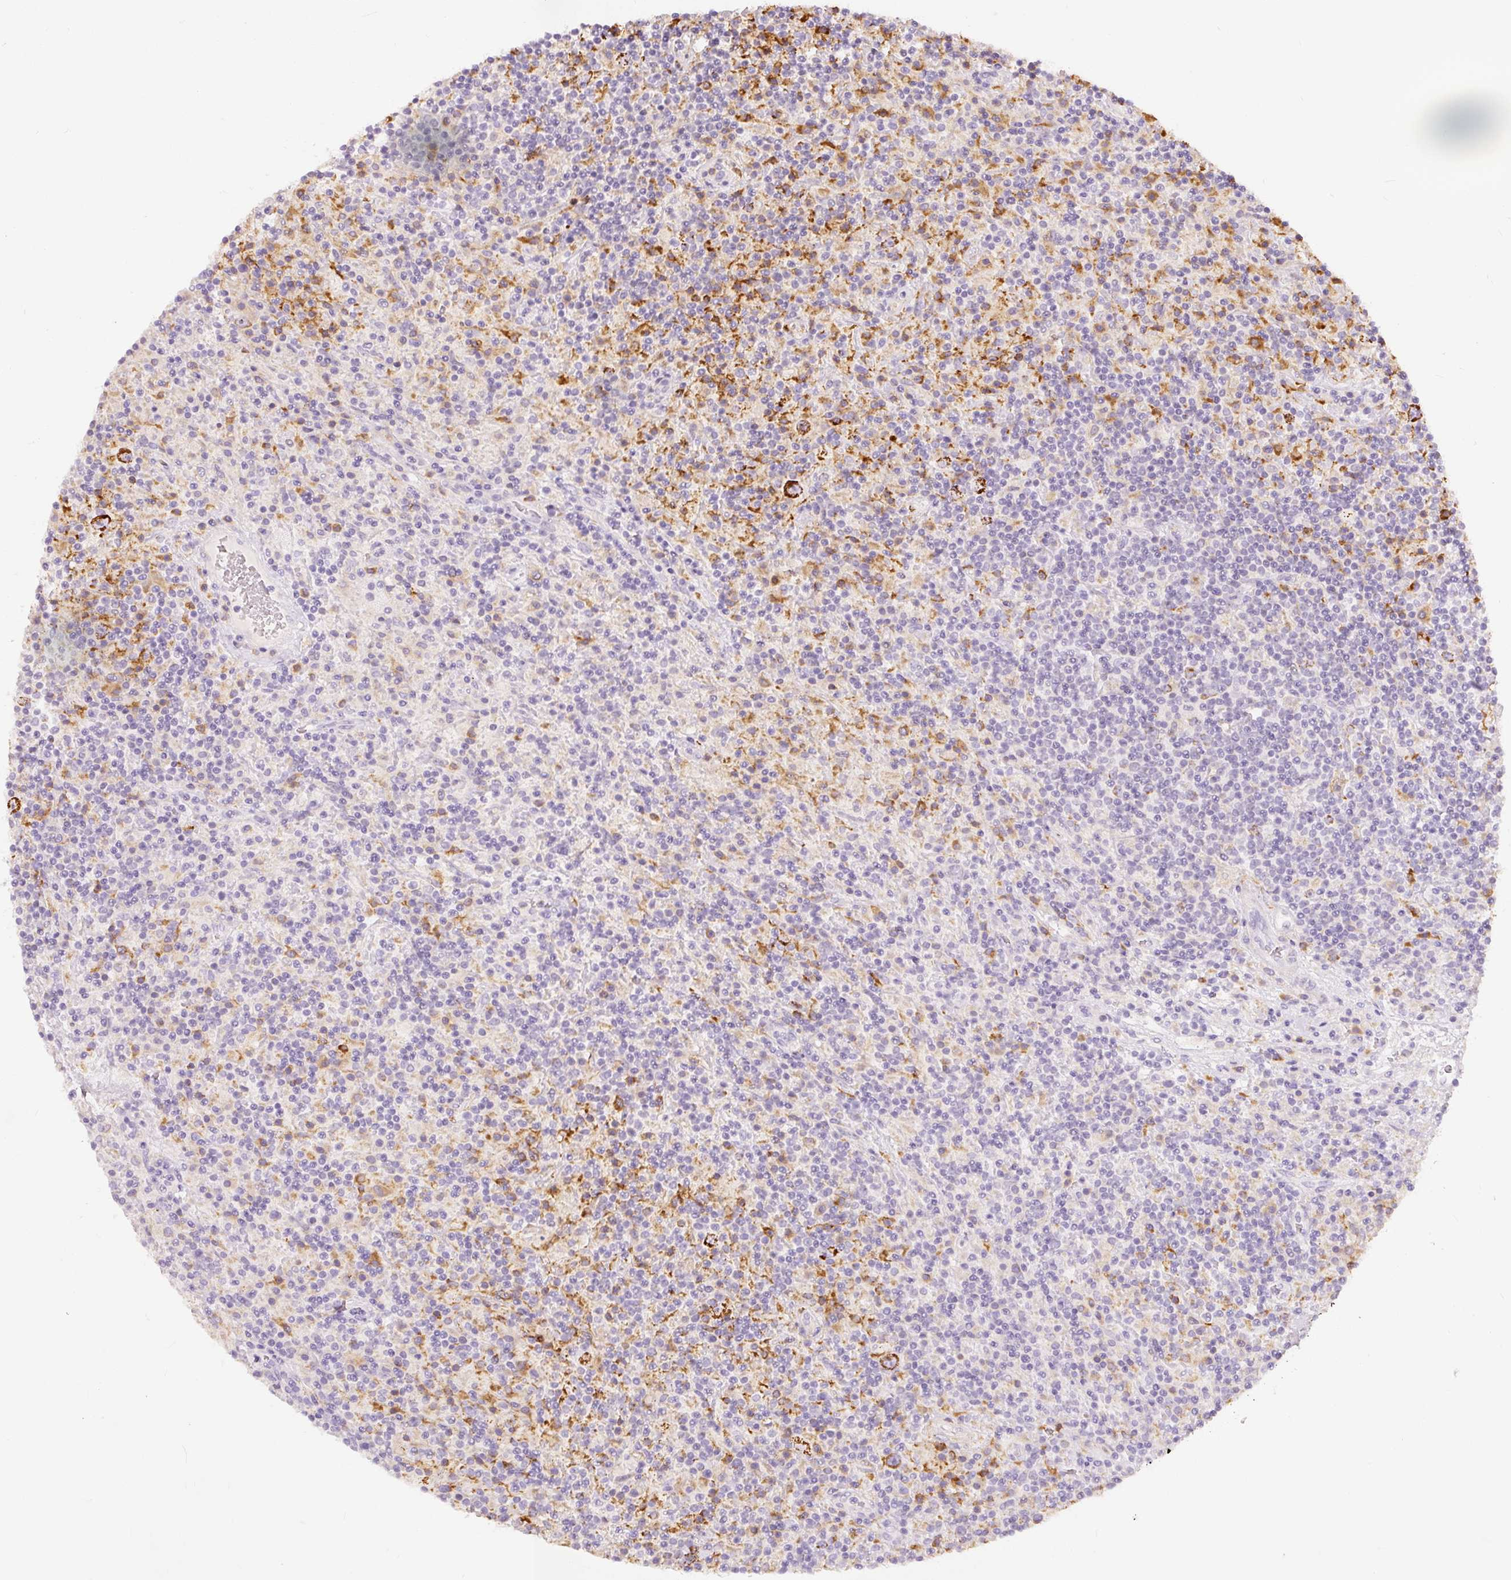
{"staining": {"intensity": "strong", "quantity": "25%-75%", "location": "cytoplasmic/membranous"}, "tissue": "lymphoma", "cell_type": "Tumor cells", "image_type": "cancer", "snomed": [{"axis": "morphology", "description": "Hodgkin's disease, NOS"}, {"axis": "topography", "description": "Lymph node"}], "caption": "This is a histology image of immunohistochemistry staining of Hodgkin's disease, which shows strong positivity in the cytoplasmic/membranous of tumor cells.", "gene": "MTHFD2", "patient": {"sex": "male", "age": 70}}